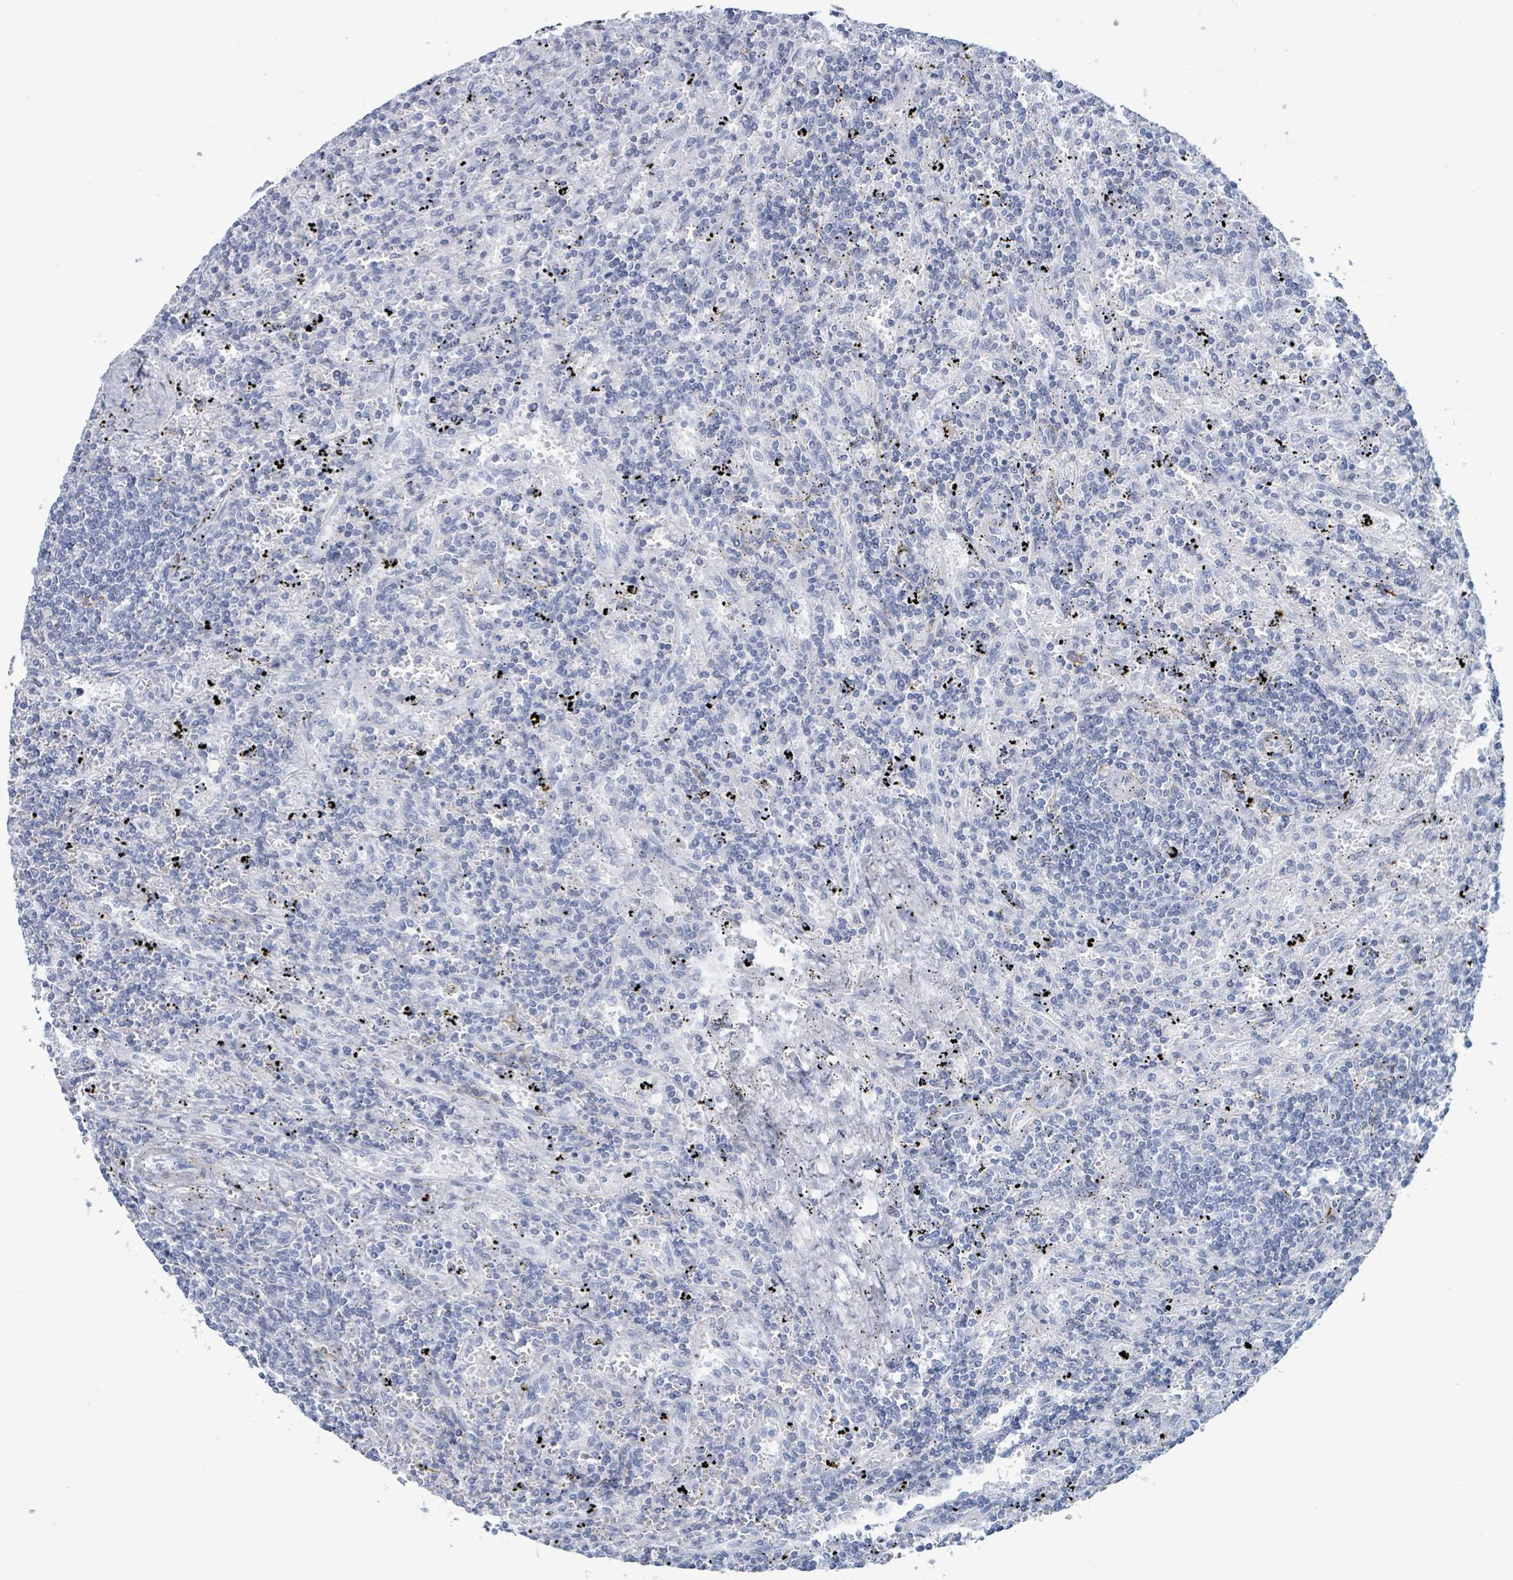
{"staining": {"intensity": "negative", "quantity": "none", "location": "none"}, "tissue": "lymphoma", "cell_type": "Tumor cells", "image_type": "cancer", "snomed": [{"axis": "morphology", "description": "Malignant lymphoma, non-Hodgkin's type, Low grade"}, {"axis": "topography", "description": "Spleen"}], "caption": "This is a photomicrograph of immunohistochemistry (IHC) staining of lymphoma, which shows no staining in tumor cells. The staining was performed using DAB (3,3'-diaminobenzidine) to visualize the protein expression in brown, while the nuclei were stained in blue with hematoxylin (Magnification: 20x).", "gene": "KRT8", "patient": {"sex": "male", "age": 76}}